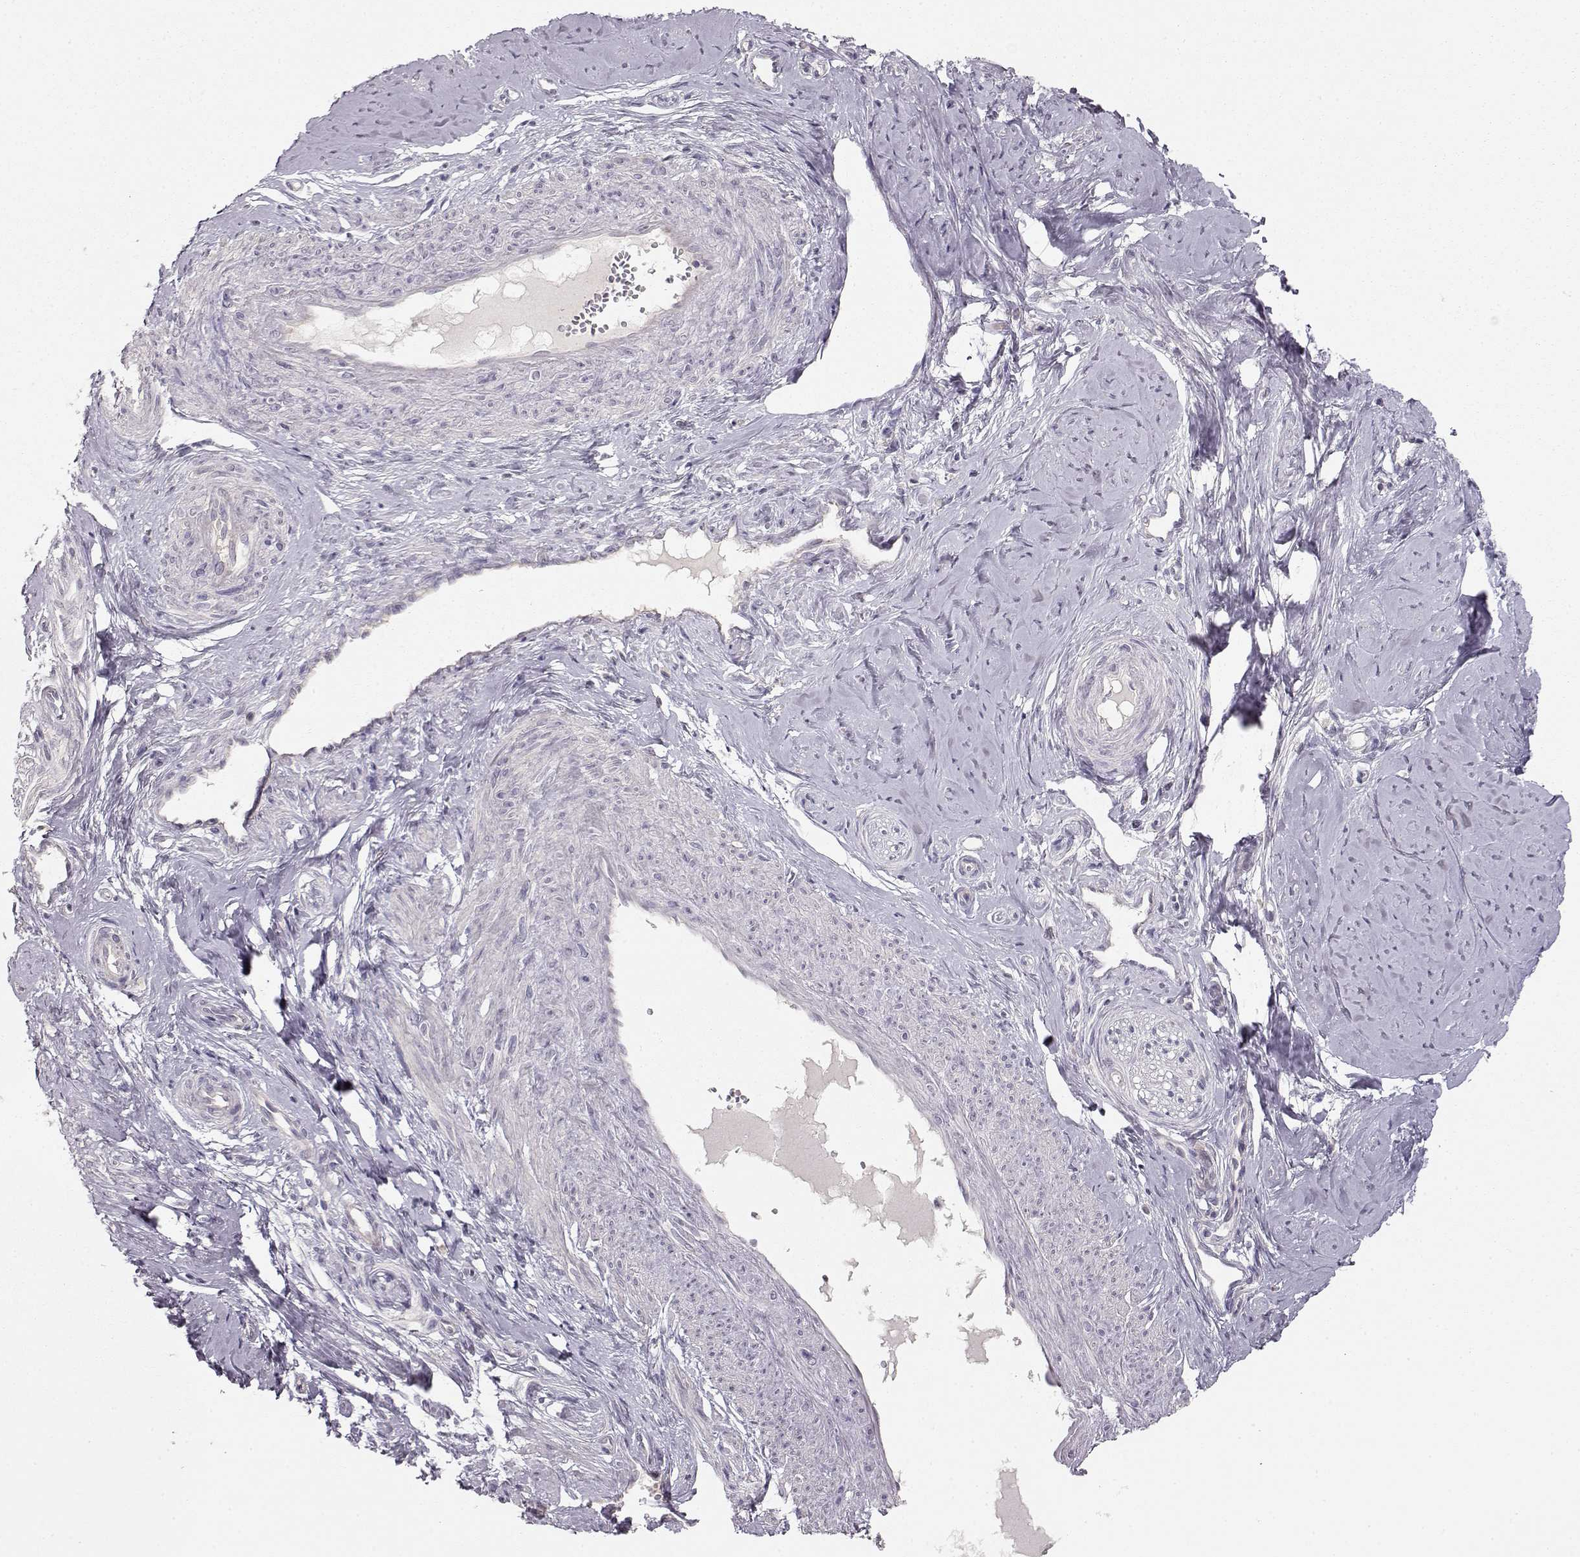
{"staining": {"intensity": "negative", "quantity": "none", "location": "none"}, "tissue": "smooth muscle", "cell_type": "Smooth muscle cells", "image_type": "normal", "snomed": [{"axis": "morphology", "description": "Normal tissue, NOS"}, {"axis": "topography", "description": "Smooth muscle"}], "caption": "Immunohistochemical staining of normal human smooth muscle shows no significant positivity in smooth muscle cells. The staining is performed using DAB (3,3'-diaminobenzidine) brown chromogen with nuclei counter-stained in using hematoxylin.", "gene": "ARHGAP8", "patient": {"sex": "female", "age": 48}}